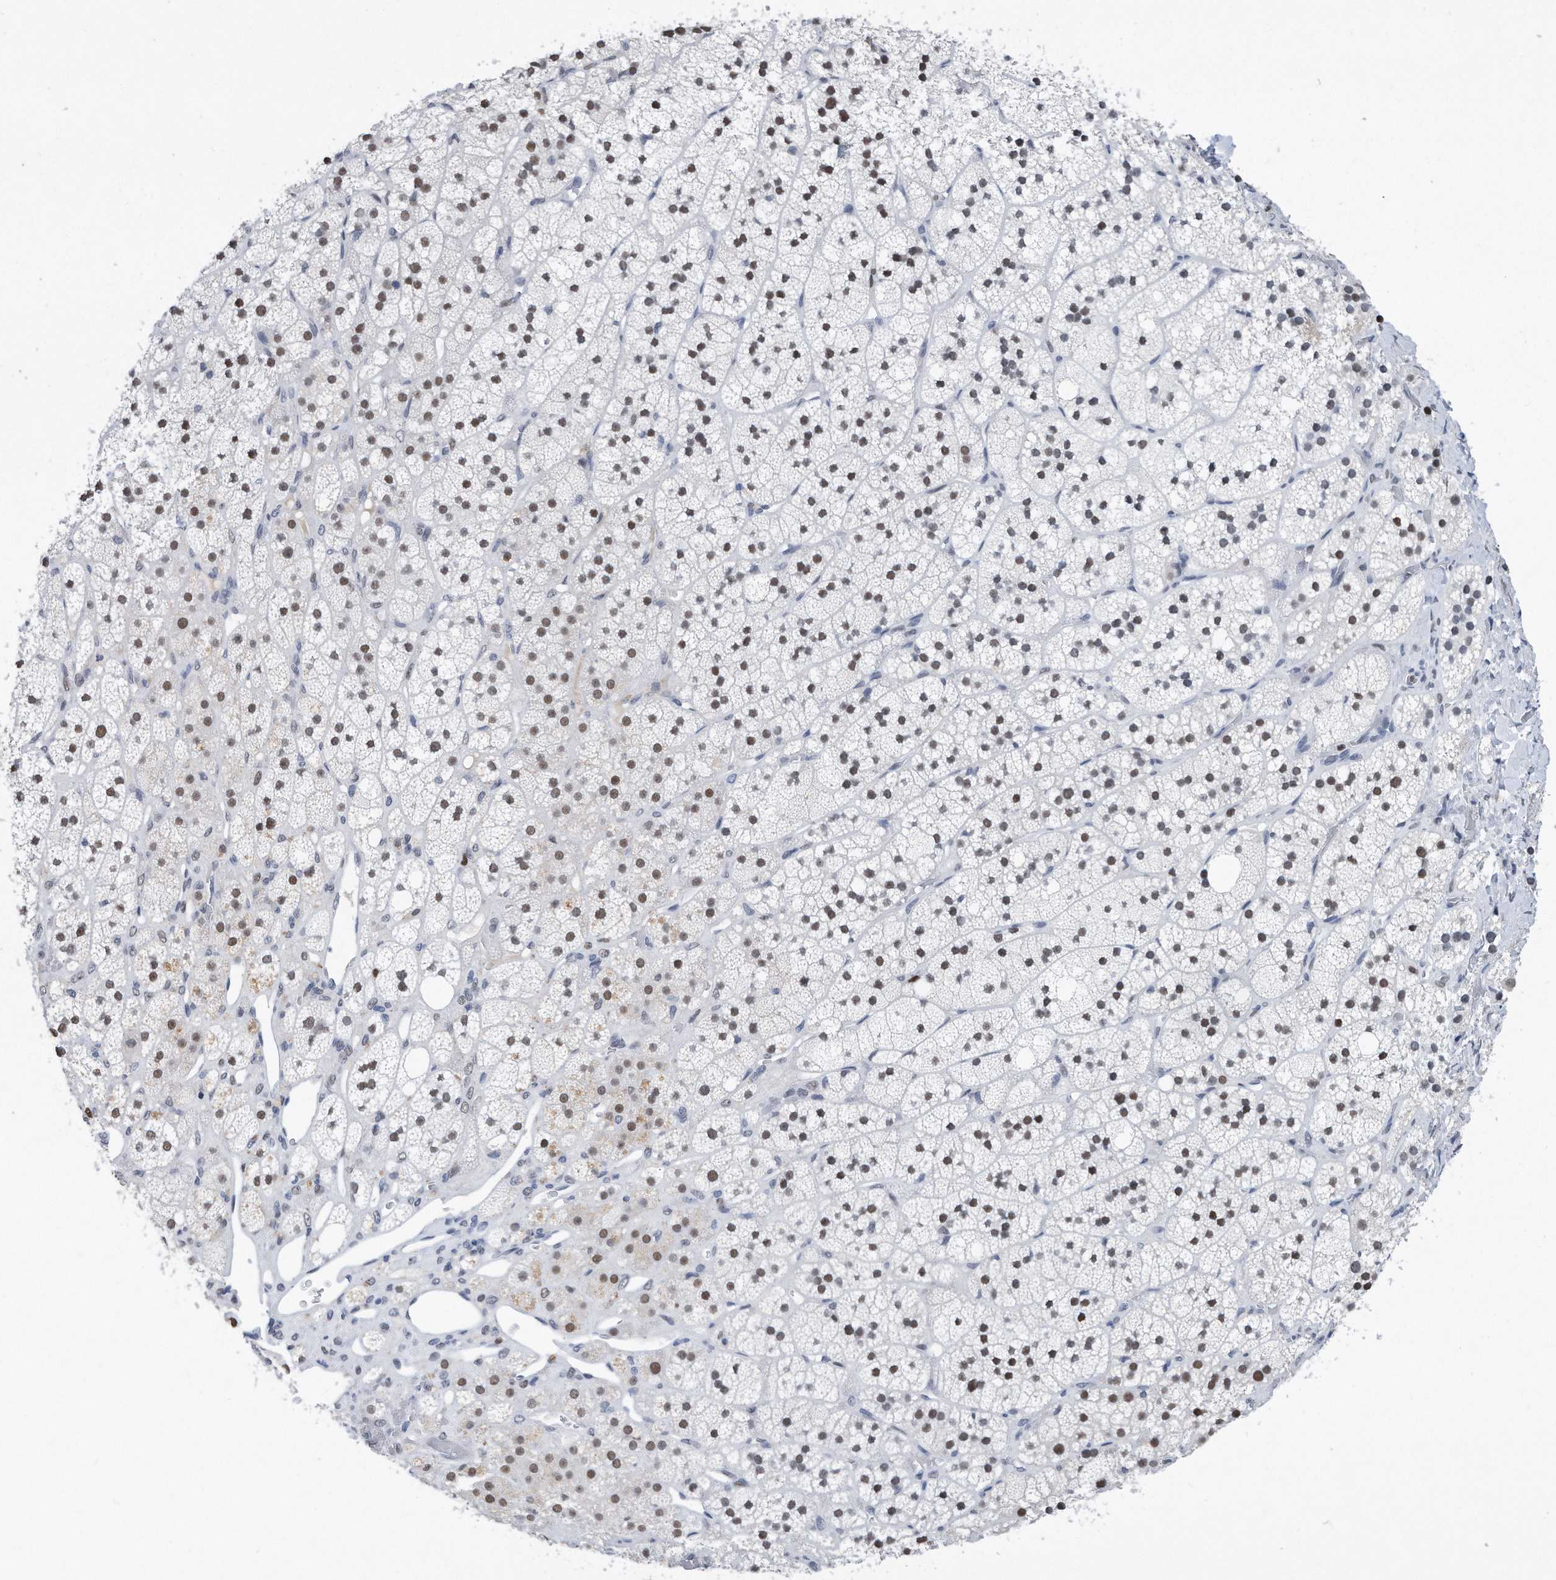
{"staining": {"intensity": "weak", "quantity": "25%-75%", "location": "nuclear"}, "tissue": "adrenal gland", "cell_type": "Glandular cells", "image_type": "normal", "snomed": [{"axis": "morphology", "description": "Normal tissue, NOS"}, {"axis": "topography", "description": "Adrenal gland"}], "caption": "Immunohistochemistry (DAB (3,3'-diaminobenzidine)) staining of normal human adrenal gland exhibits weak nuclear protein expression in approximately 25%-75% of glandular cells.", "gene": "PCNA", "patient": {"sex": "male", "age": 61}}